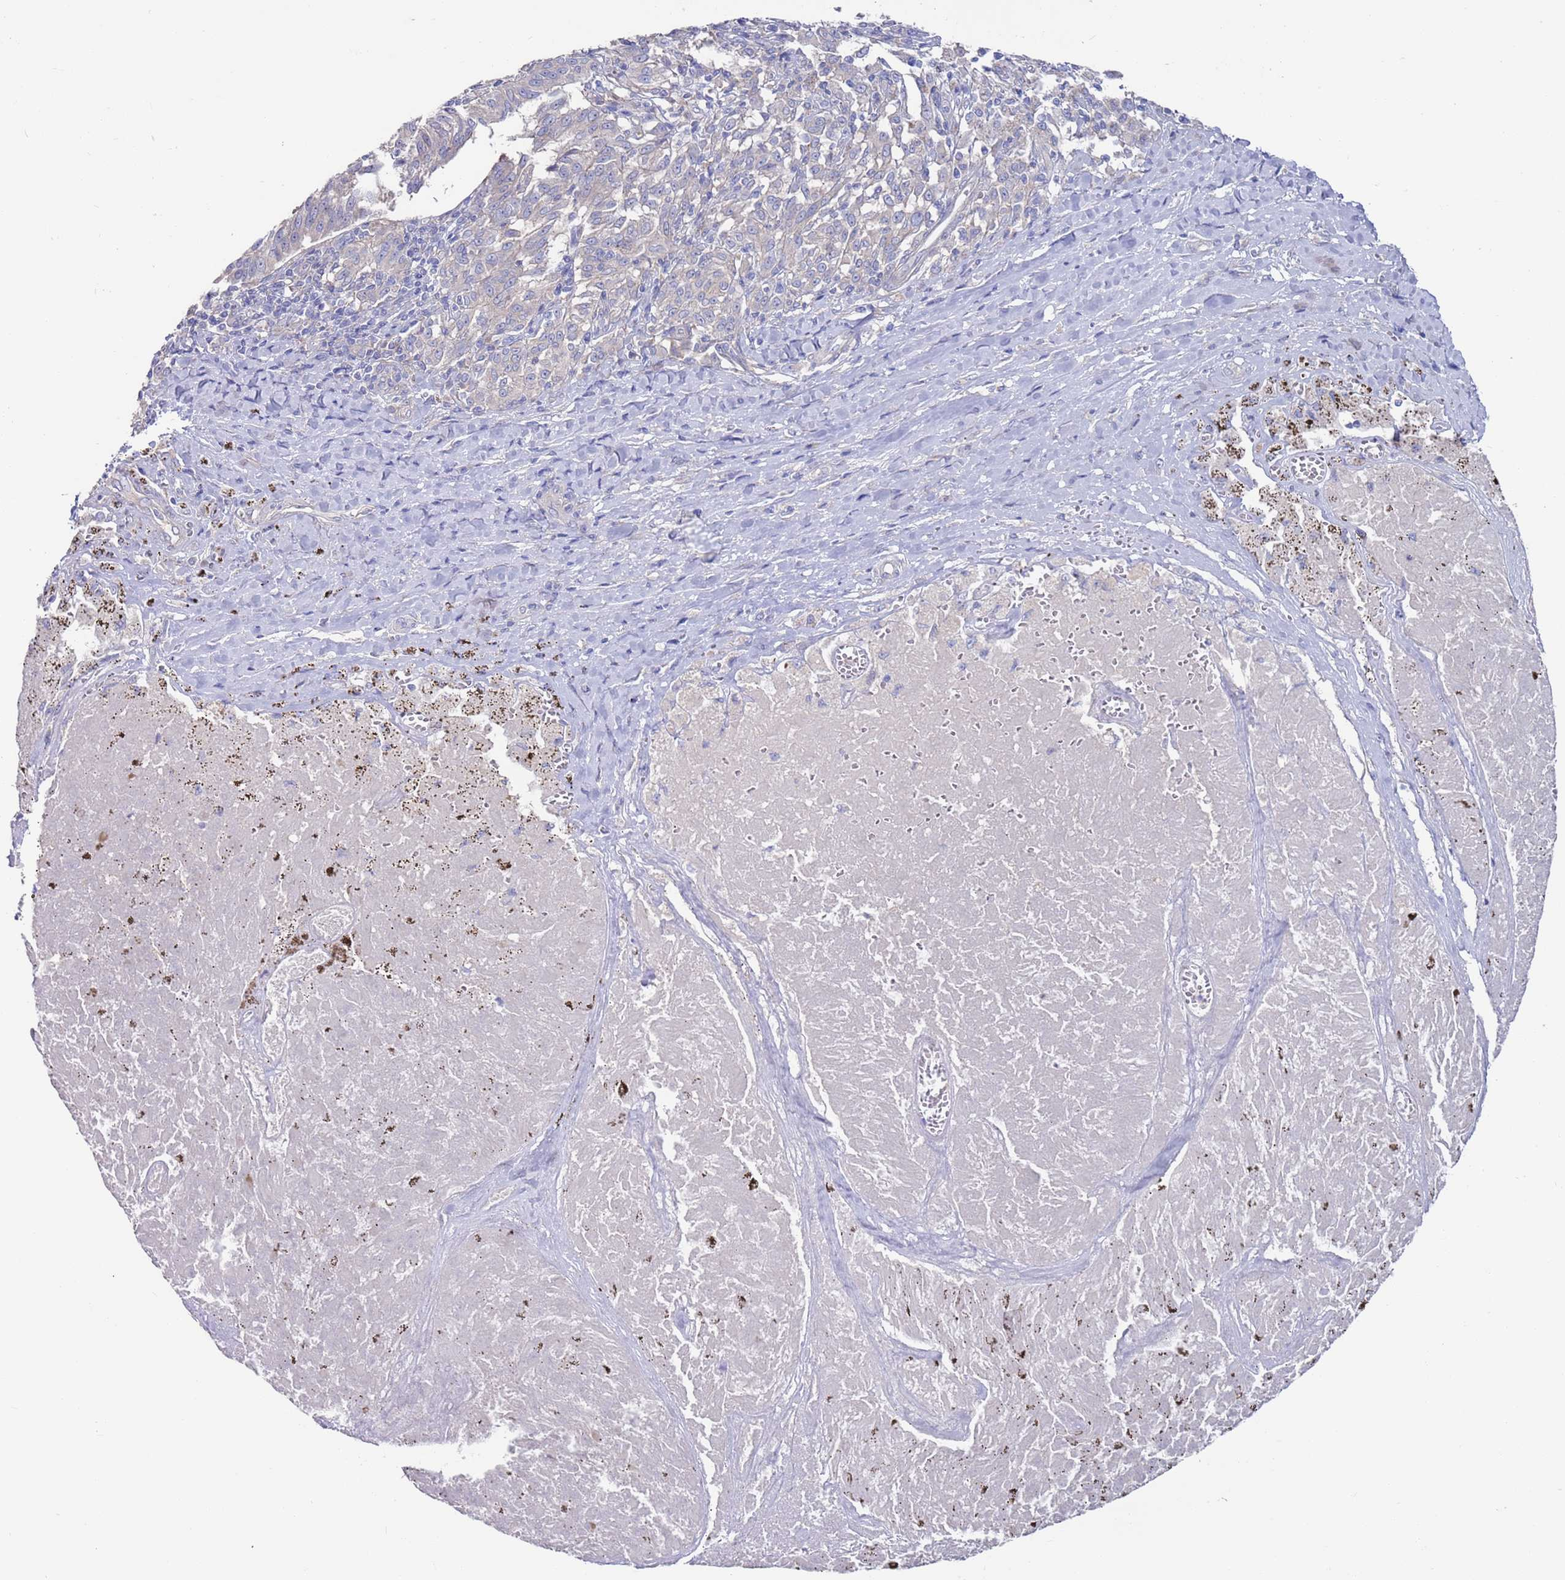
{"staining": {"intensity": "negative", "quantity": "none", "location": "none"}, "tissue": "melanoma", "cell_type": "Tumor cells", "image_type": "cancer", "snomed": [{"axis": "morphology", "description": "Malignant melanoma, NOS"}, {"axis": "topography", "description": "Skin"}], "caption": "The IHC histopathology image has no significant expression in tumor cells of melanoma tissue. (Brightfield microscopy of DAB (3,3'-diaminobenzidine) IHC at high magnification).", "gene": "KRTCAP3", "patient": {"sex": "female", "age": 72}}